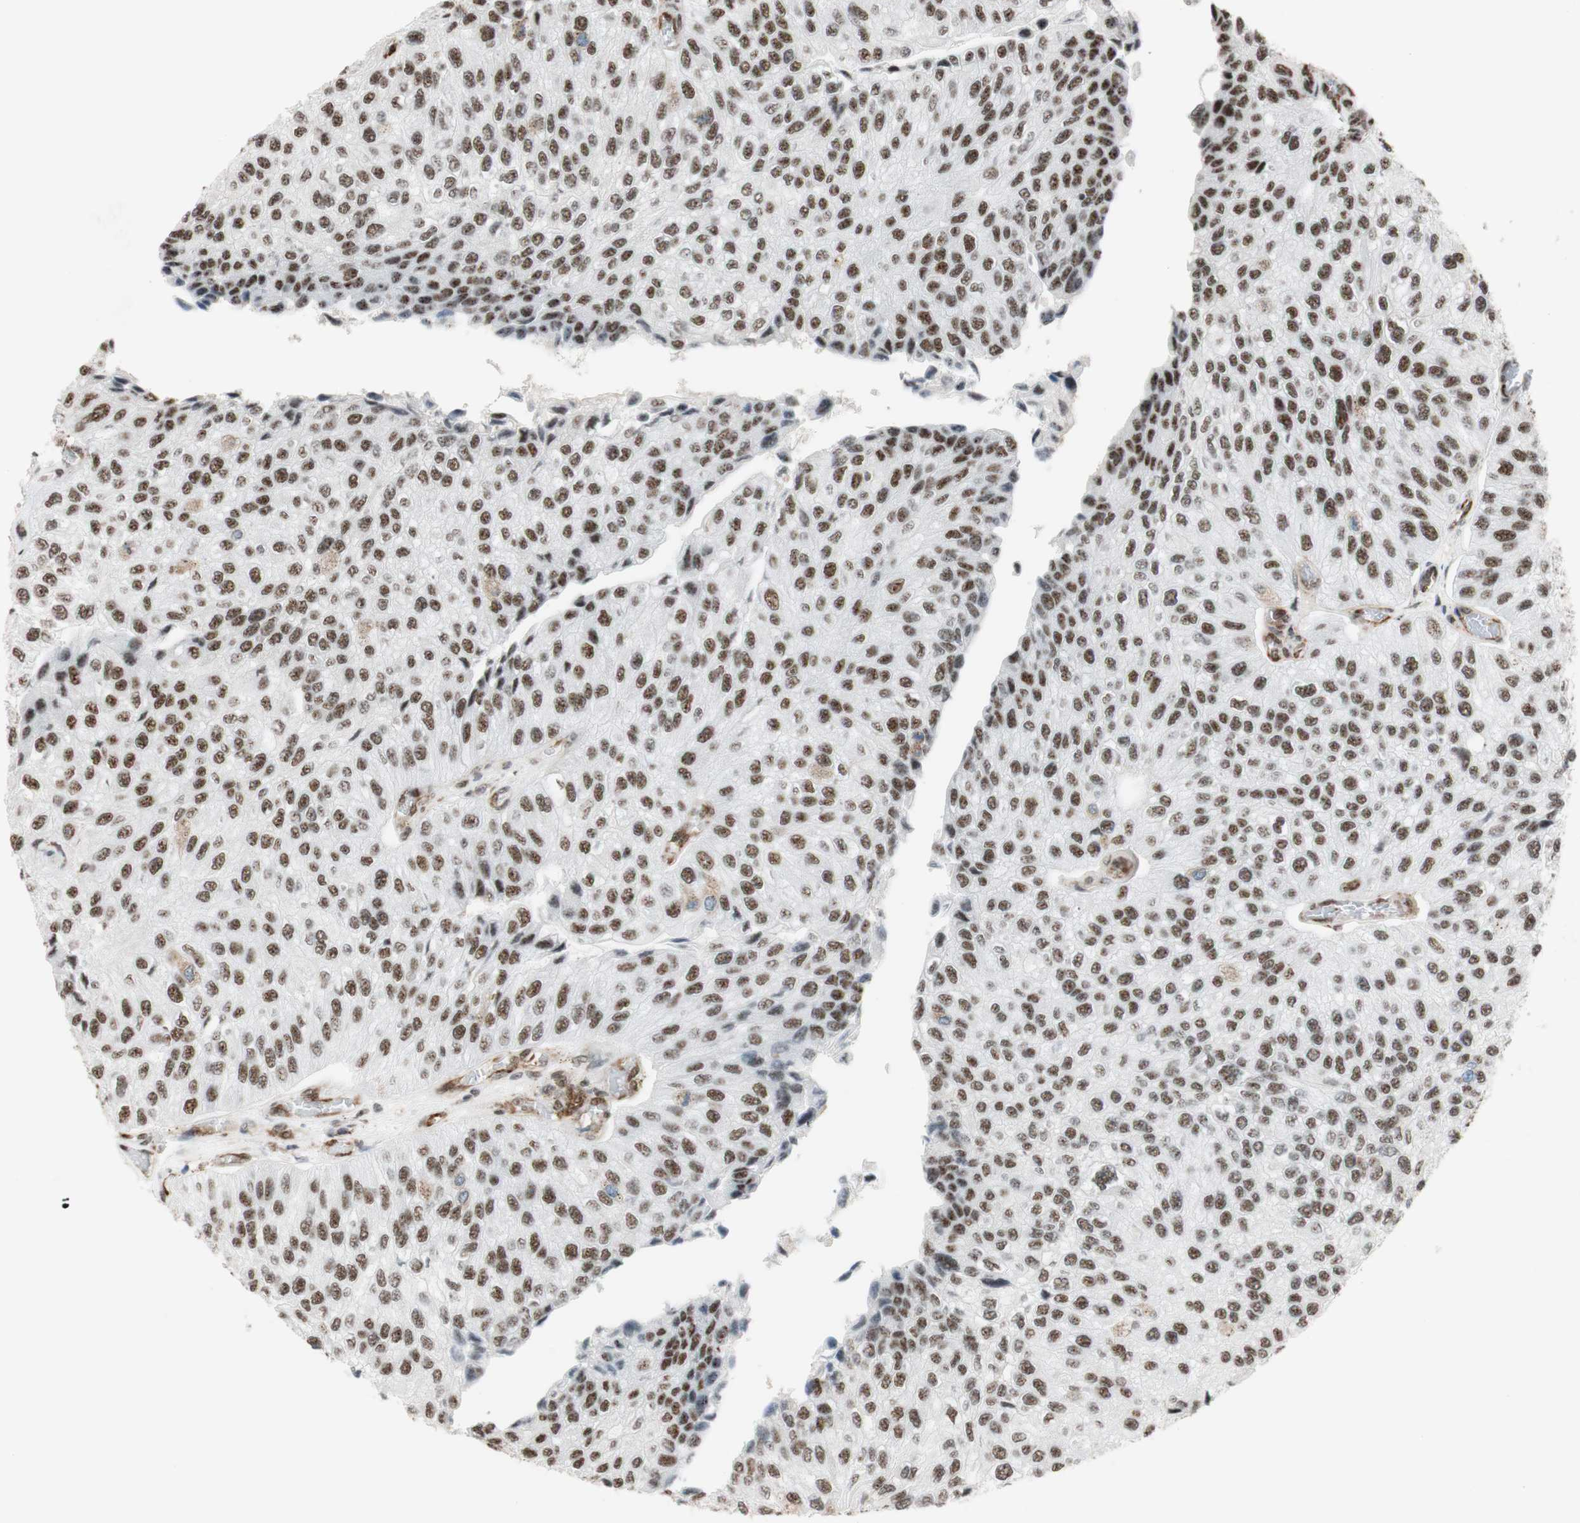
{"staining": {"intensity": "moderate", "quantity": ">75%", "location": "nuclear"}, "tissue": "urothelial cancer", "cell_type": "Tumor cells", "image_type": "cancer", "snomed": [{"axis": "morphology", "description": "Urothelial carcinoma, High grade"}, {"axis": "topography", "description": "Kidney"}, {"axis": "topography", "description": "Urinary bladder"}], "caption": "This is an image of IHC staining of urothelial cancer, which shows moderate positivity in the nuclear of tumor cells.", "gene": "SAP18", "patient": {"sex": "male", "age": 77}}